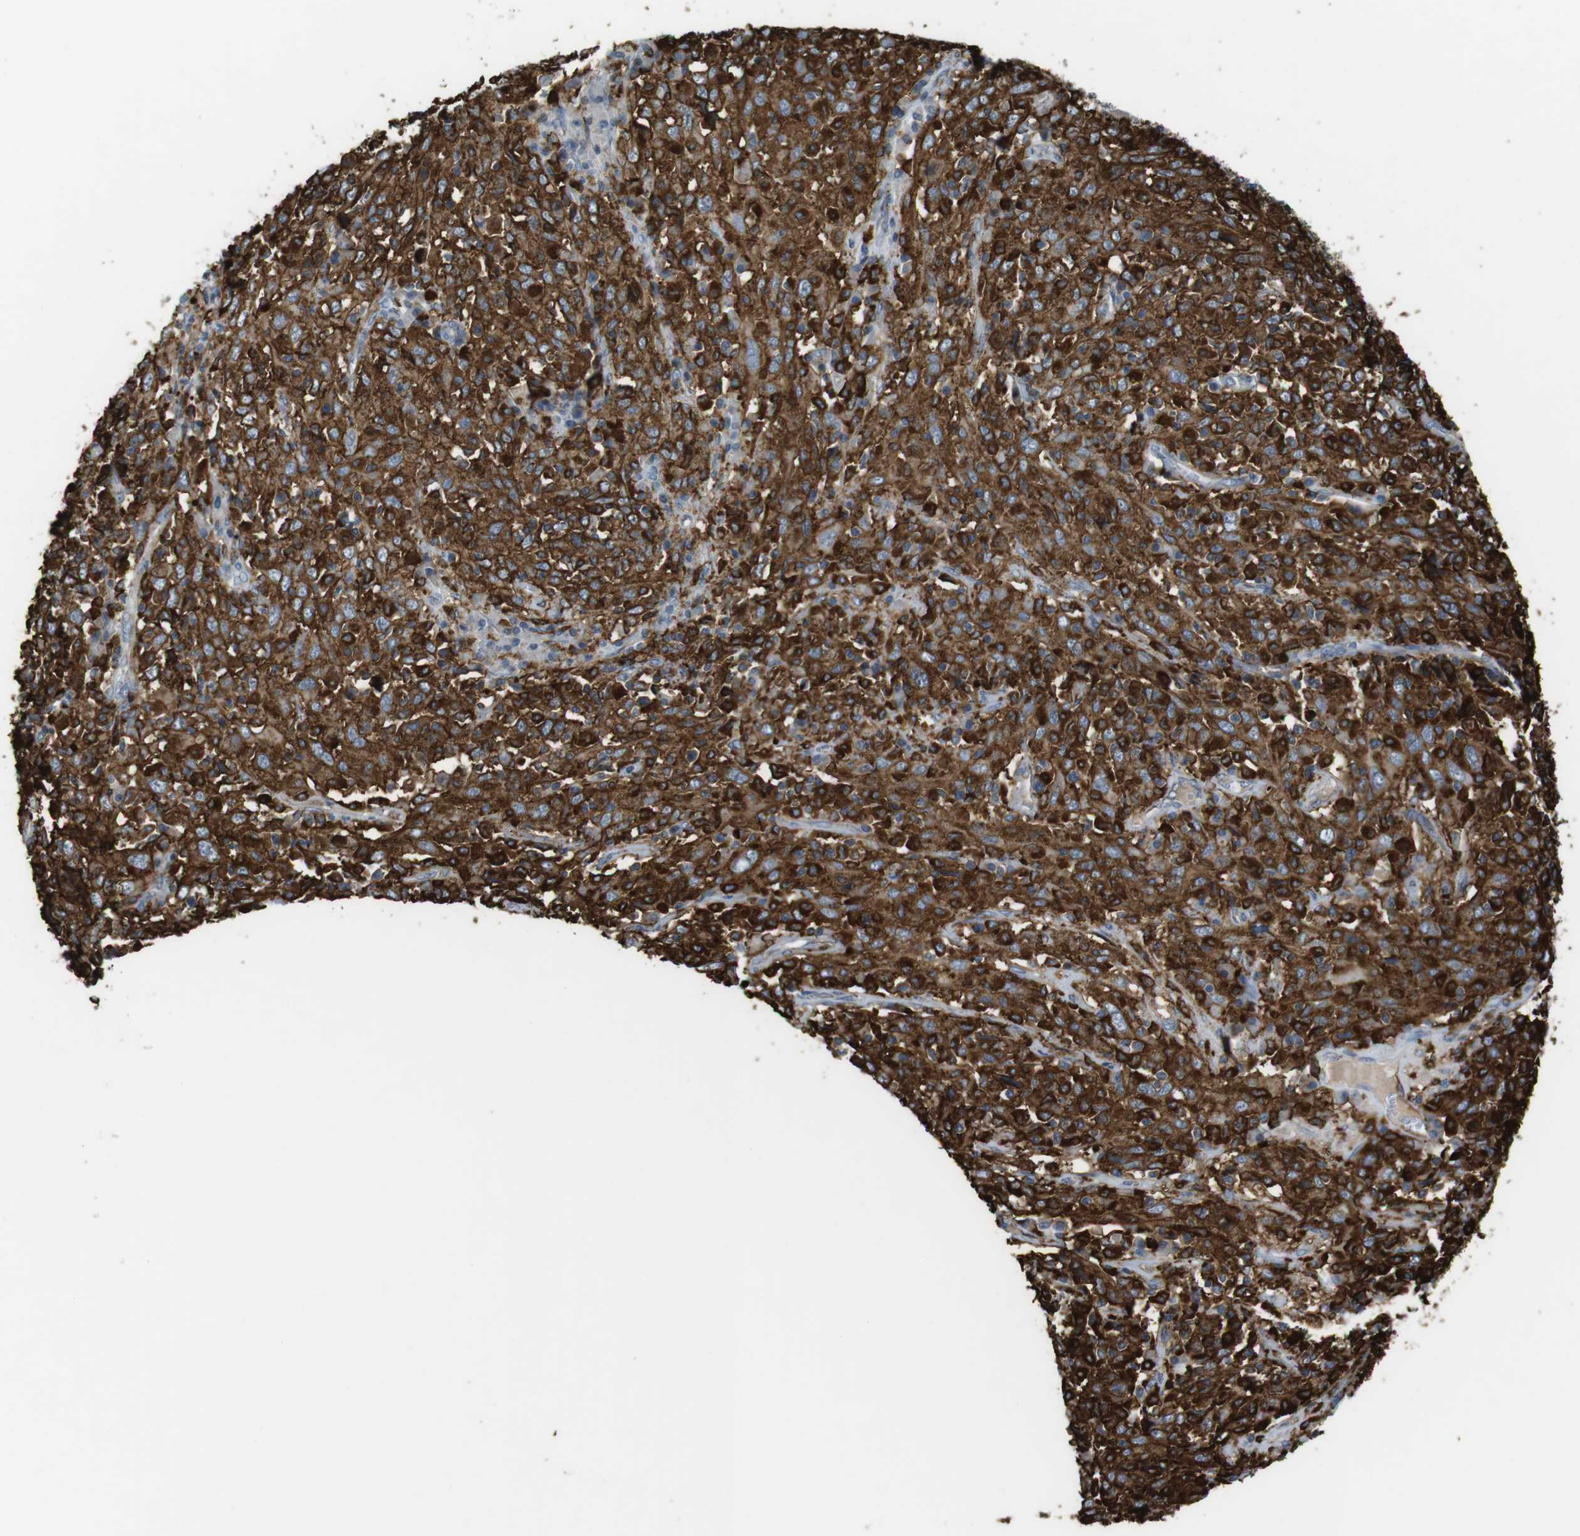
{"staining": {"intensity": "strong", "quantity": ">75%", "location": "cytoplasmic/membranous"}, "tissue": "cervical cancer", "cell_type": "Tumor cells", "image_type": "cancer", "snomed": [{"axis": "morphology", "description": "Squamous cell carcinoma, NOS"}, {"axis": "topography", "description": "Cervix"}], "caption": "Immunohistochemical staining of human cervical squamous cell carcinoma displays strong cytoplasmic/membranous protein staining in about >75% of tumor cells. (Stains: DAB in brown, nuclei in blue, Microscopy: brightfield microscopy at high magnification).", "gene": "HLA-DRA", "patient": {"sex": "female", "age": 46}}